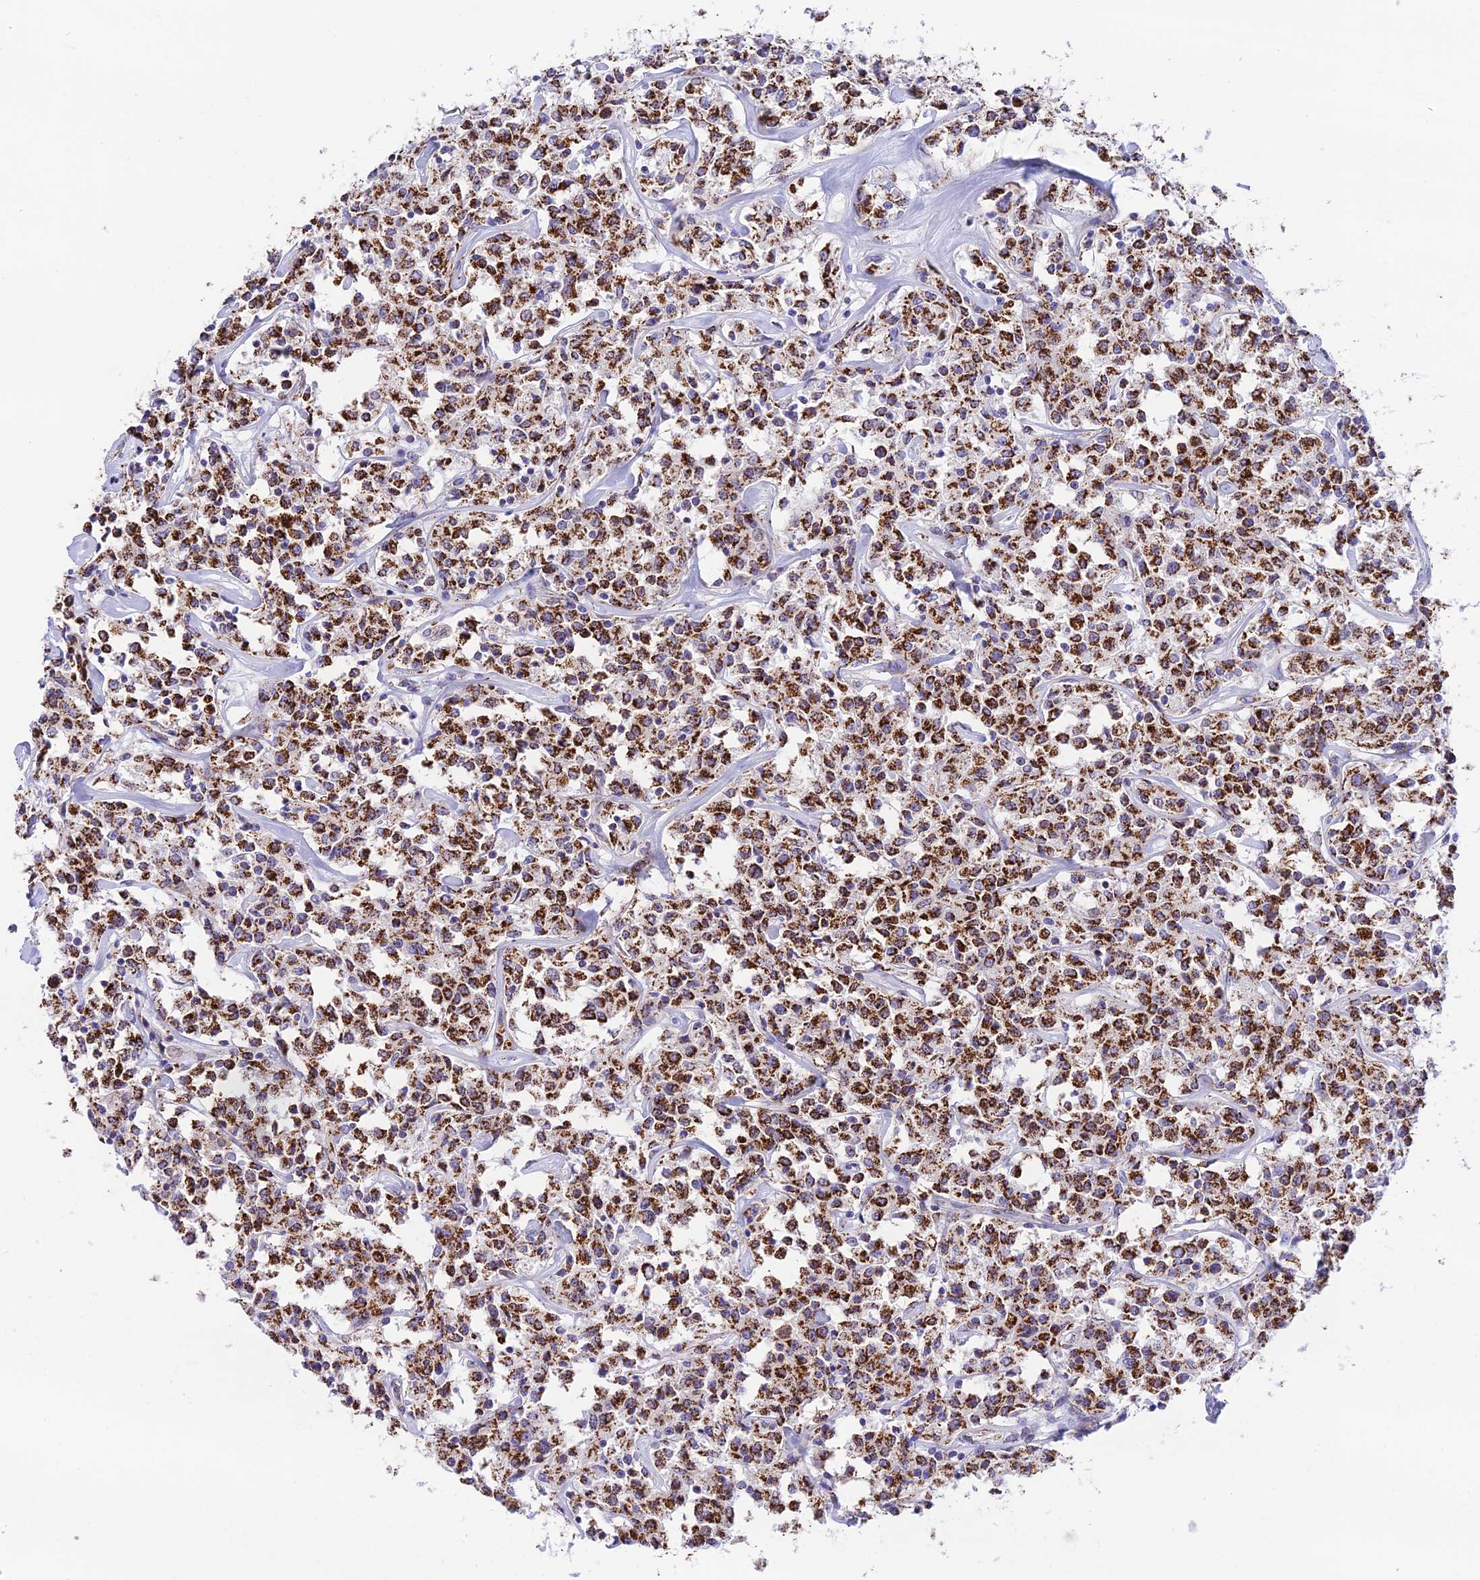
{"staining": {"intensity": "strong", "quantity": ">75%", "location": "cytoplasmic/membranous"}, "tissue": "lymphoma", "cell_type": "Tumor cells", "image_type": "cancer", "snomed": [{"axis": "morphology", "description": "Malignant lymphoma, non-Hodgkin's type, Low grade"}, {"axis": "topography", "description": "Small intestine"}], "caption": "Lymphoma stained with a protein marker reveals strong staining in tumor cells.", "gene": "HSDL2", "patient": {"sex": "female", "age": 59}}